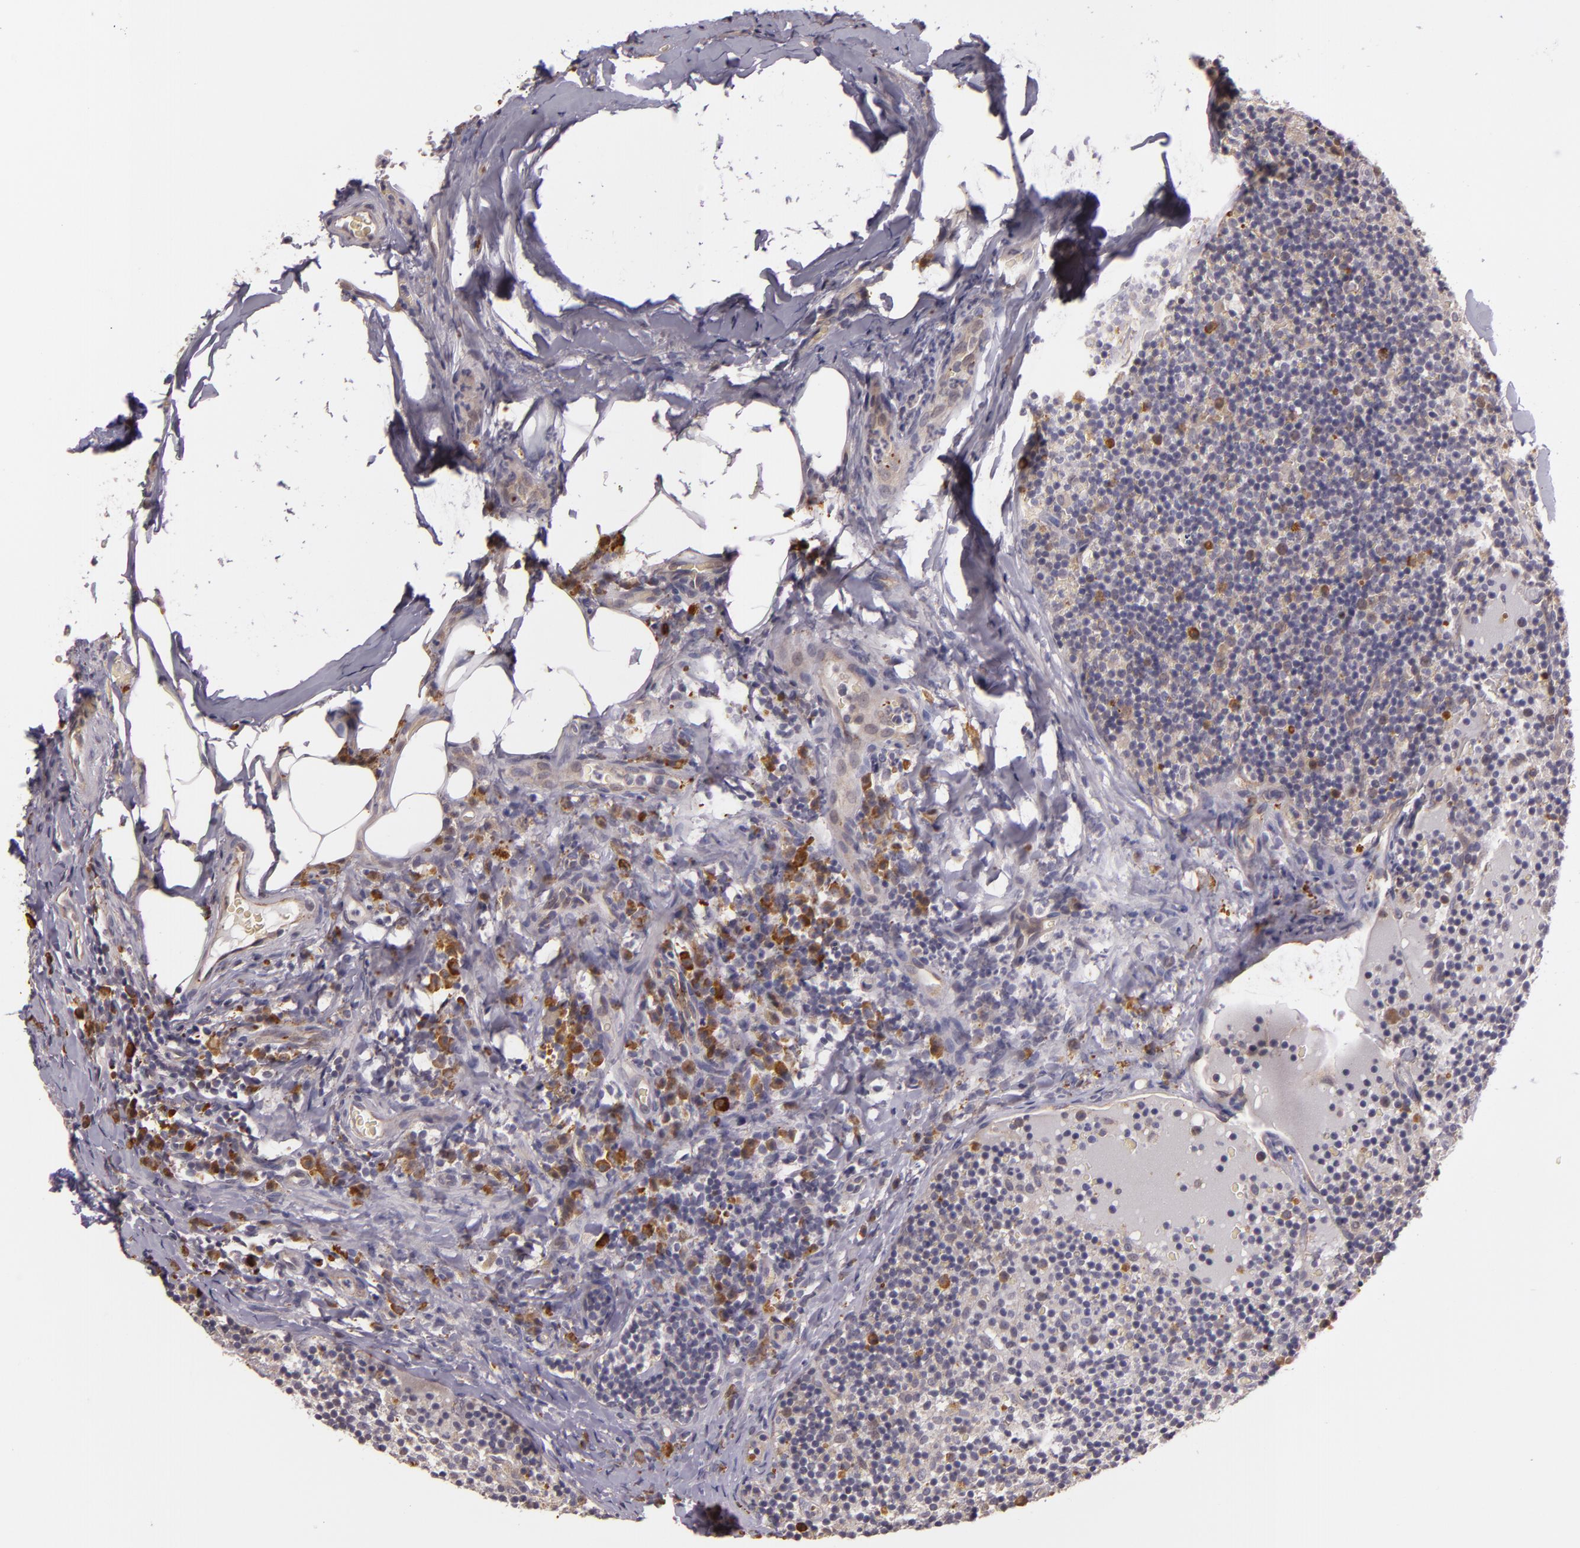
{"staining": {"intensity": "weak", "quantity": "<25%", "location": "cytoplasmic/membranous"}, "tissue": "lymph node", "cell_type": "Germinal center cells", "image_type": "normal", "snomed": [{"axis": "morphology", "description": "Normal tissue, NOS"}, {"axis": "morphology", "description": "Inflammation, NOS"}, {"axis": "topography", "description": "Lymph node"}], "caption": "IHC of normal human lymph node reveals no staining in germinal center cells.", "gene": "SYTL4", "patient": {"sex": "male", "age": 46}}